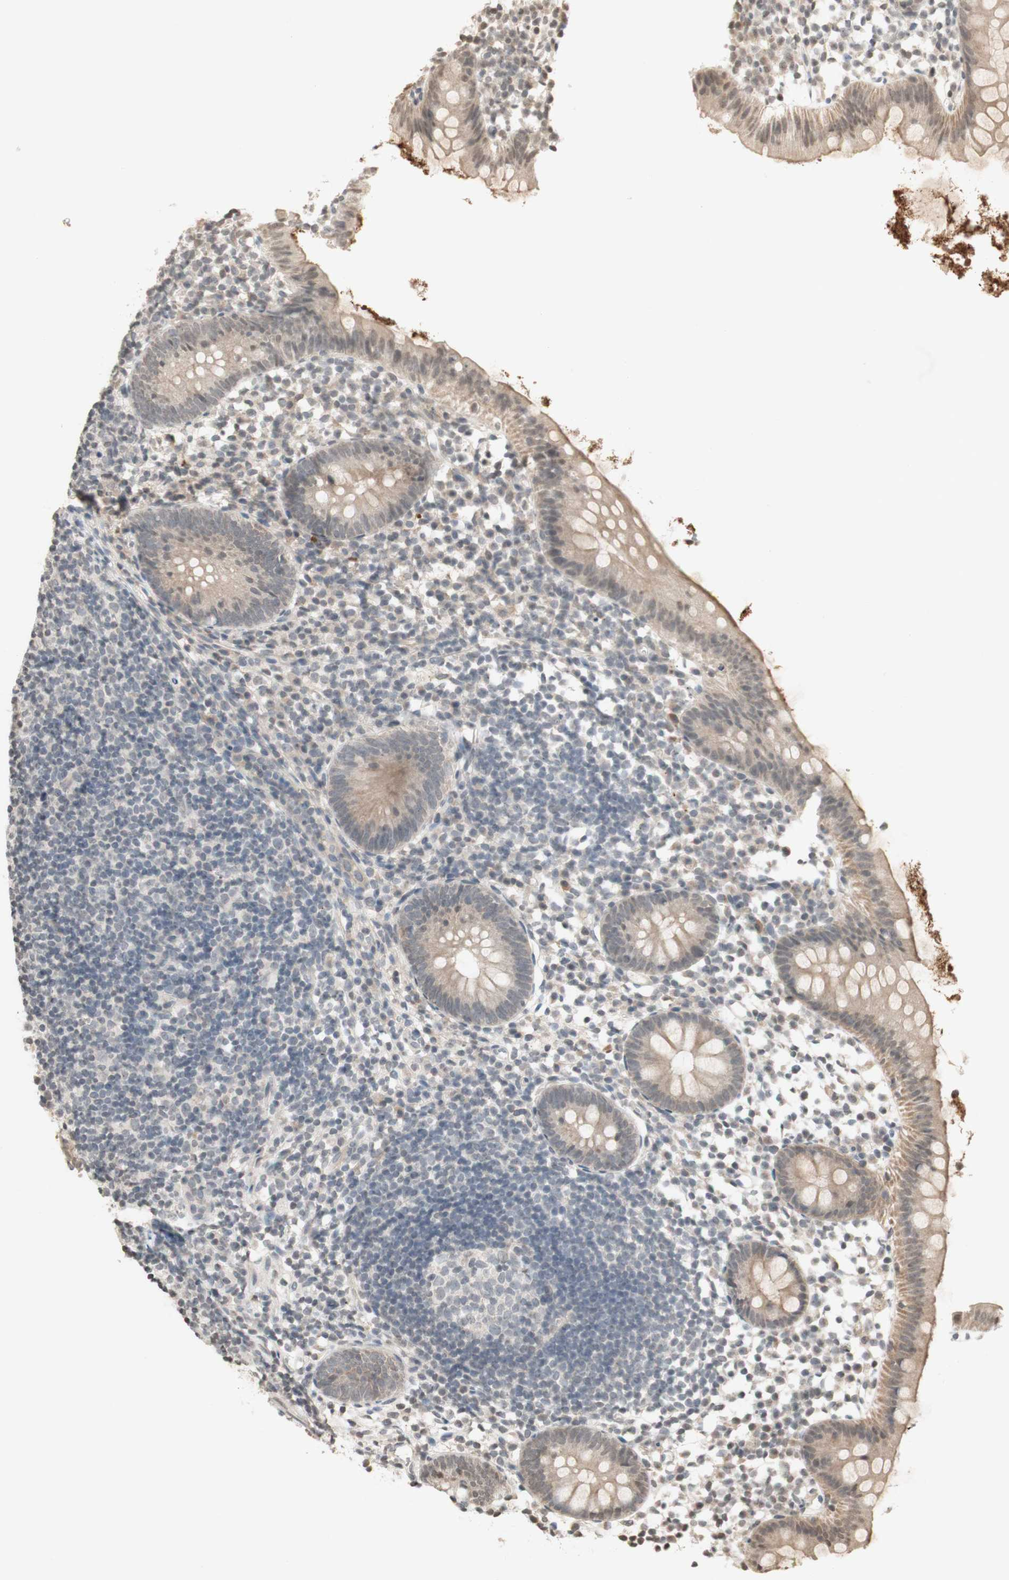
{"staining": {"intensity": "weak", "quantity": ">75%", "location": "cytoplasmic/membranous"}, "tissue": "appendix", "cell_type": "Glandular cells", "image_type": "normal", "snomed": [{"axis": "morphology", "description": "Normal tissue, NOS"}, {"axis": "topography", "description": "Appendix"}], "caption": "The histopathology image demonstrates immunohistochemical staining of benign appendix. There is weak cytoplasmic/membranous expression is appreciated in about >75% of glandular cells.", "gene": "GLI1", "patient": {"sex": "female", "age": 20}}